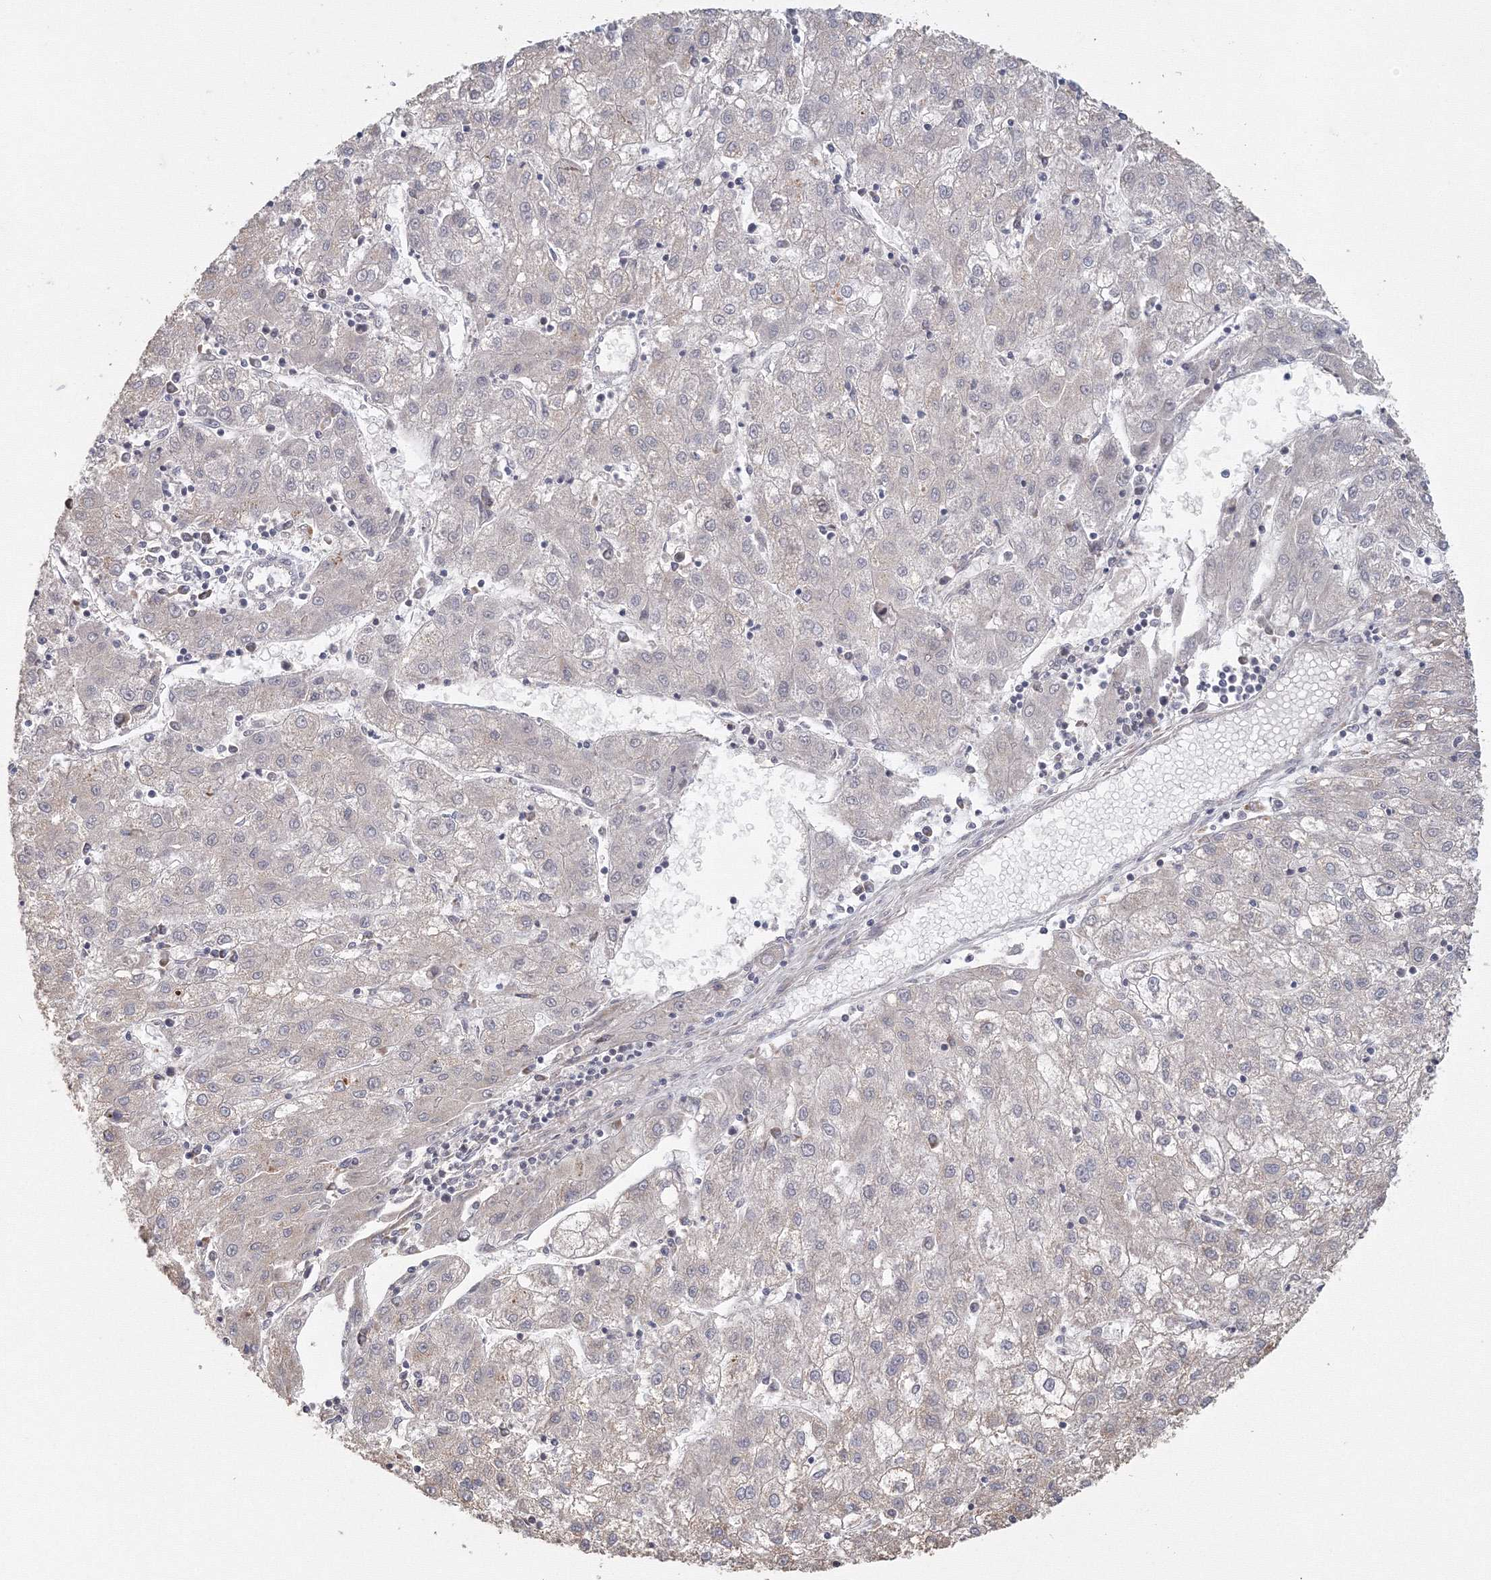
{"staining": {"intensity": "negative", "quantity": "none", "location": "none"}, "tissue": "liver cancer", "cell_type": "Tumor cells", "image_type": "cancer", "snomed": [{"axis": "morphology", "description": "Carcinoma, Hepatocellular, NOS"}, {"axis": "topography", "description": "Liver"}], "caption": "Tumor cells show no significant staining in liver cancer.", "gene": "TACC2", "patient": {"sex": "male", "age": 72}}